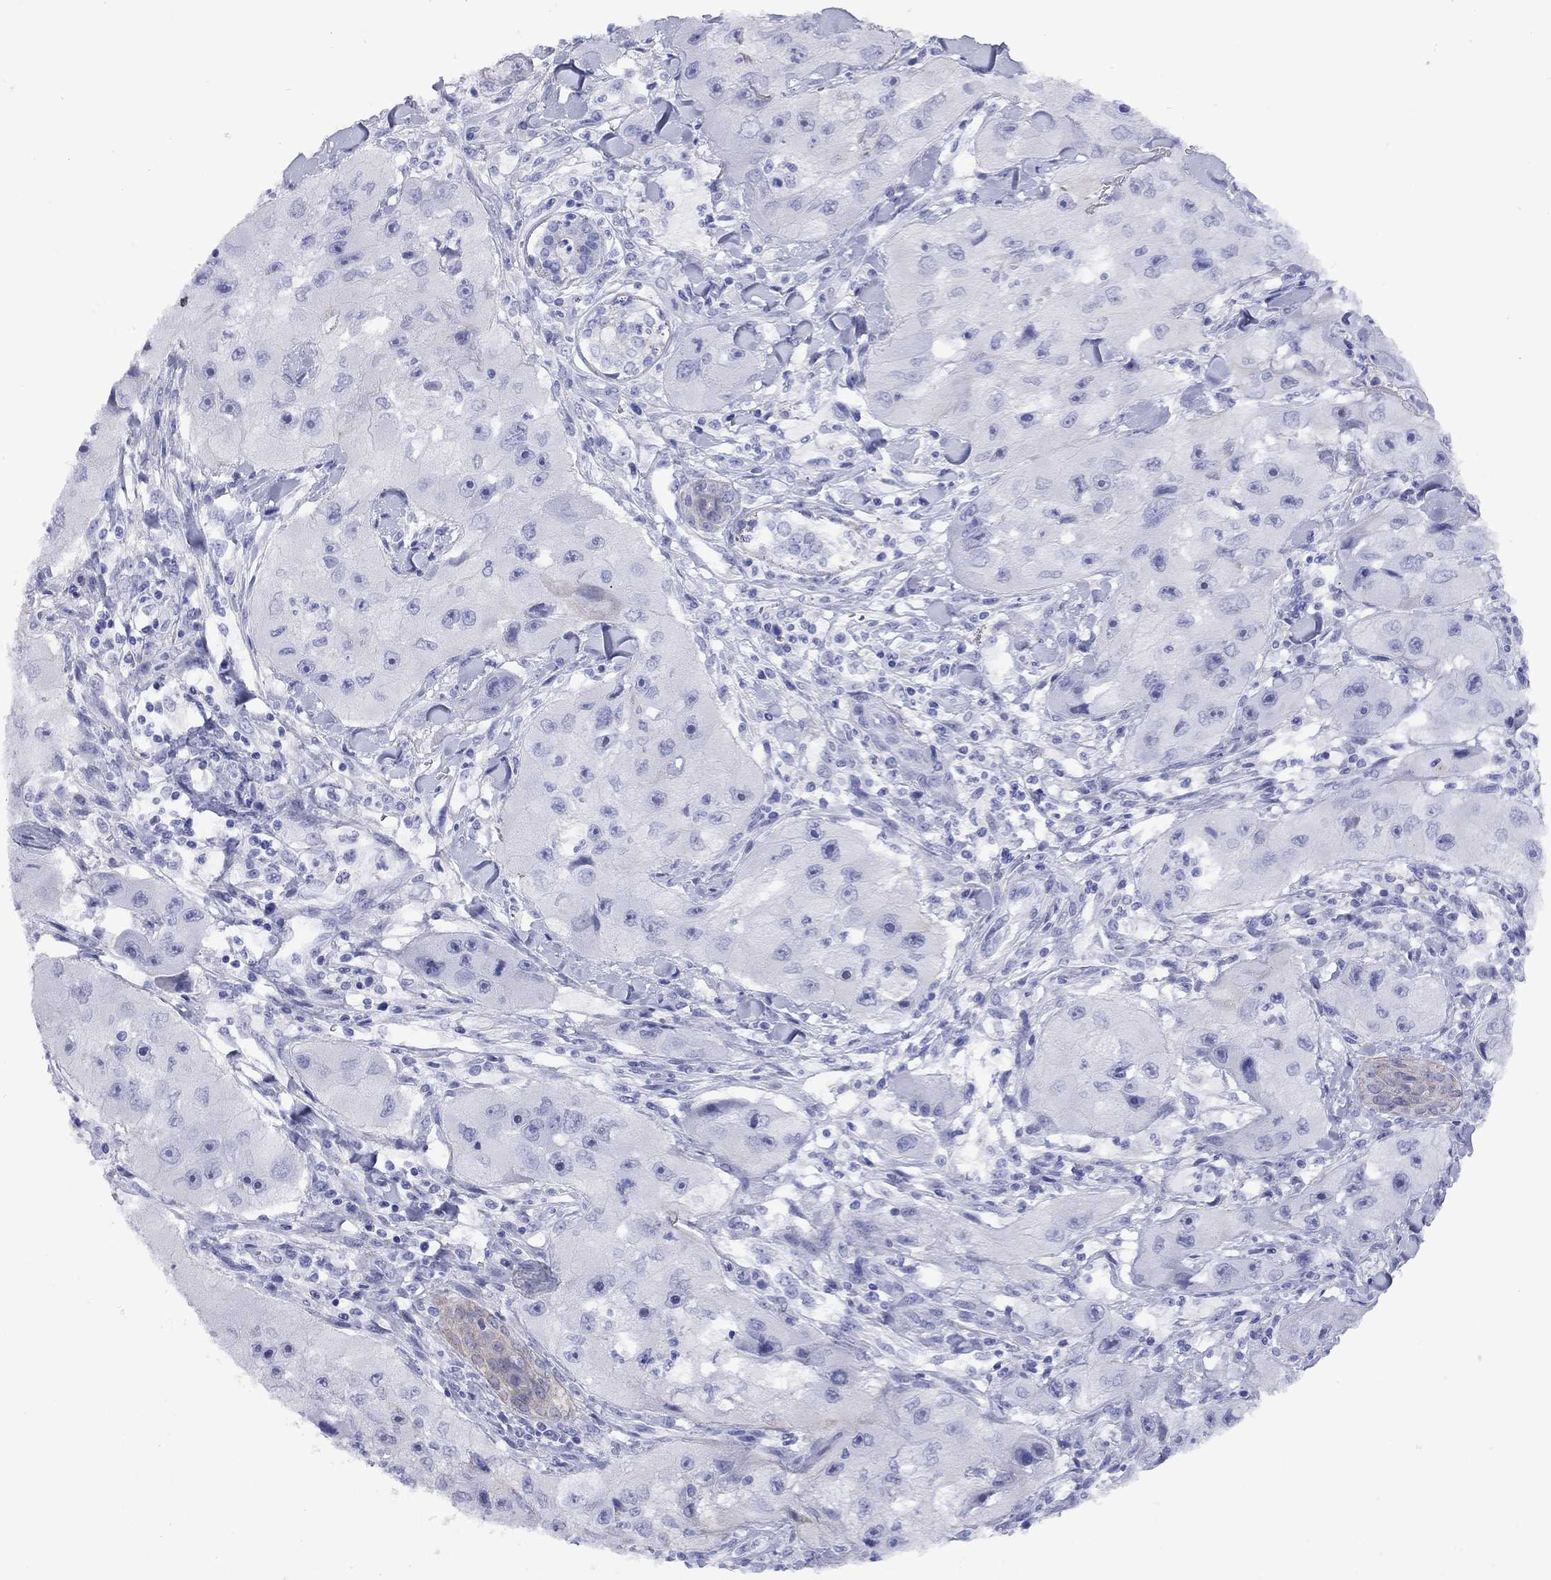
{"staining": {"intensity": "negative", "quantity": "none", "location": "none"}, "tissue": "skin cancer", "cell_type": "Tumor cells", "image_type": "cancer", "snomed": [{"axis": "morphology", "description": "Squamous cell carcinoma, NOS"}, {"axis": "topography", "description": "Skin"}, {"axis": "topography", "description": "Subcutis"}], "caption": "Immunohistochemistry (IHC) micrograph of skin cancer stained for a protein (brown), which displays no expression in tumor cells. Brightfield microscopy of immunohistochemistry (IHC) stained with DAB (3,3'-diaminobenzidine) (brown) and hematoxylin (blue), captured at high magnification.", "gene": "CMYA5", "patient": {"sex": "male", "age": 73}}